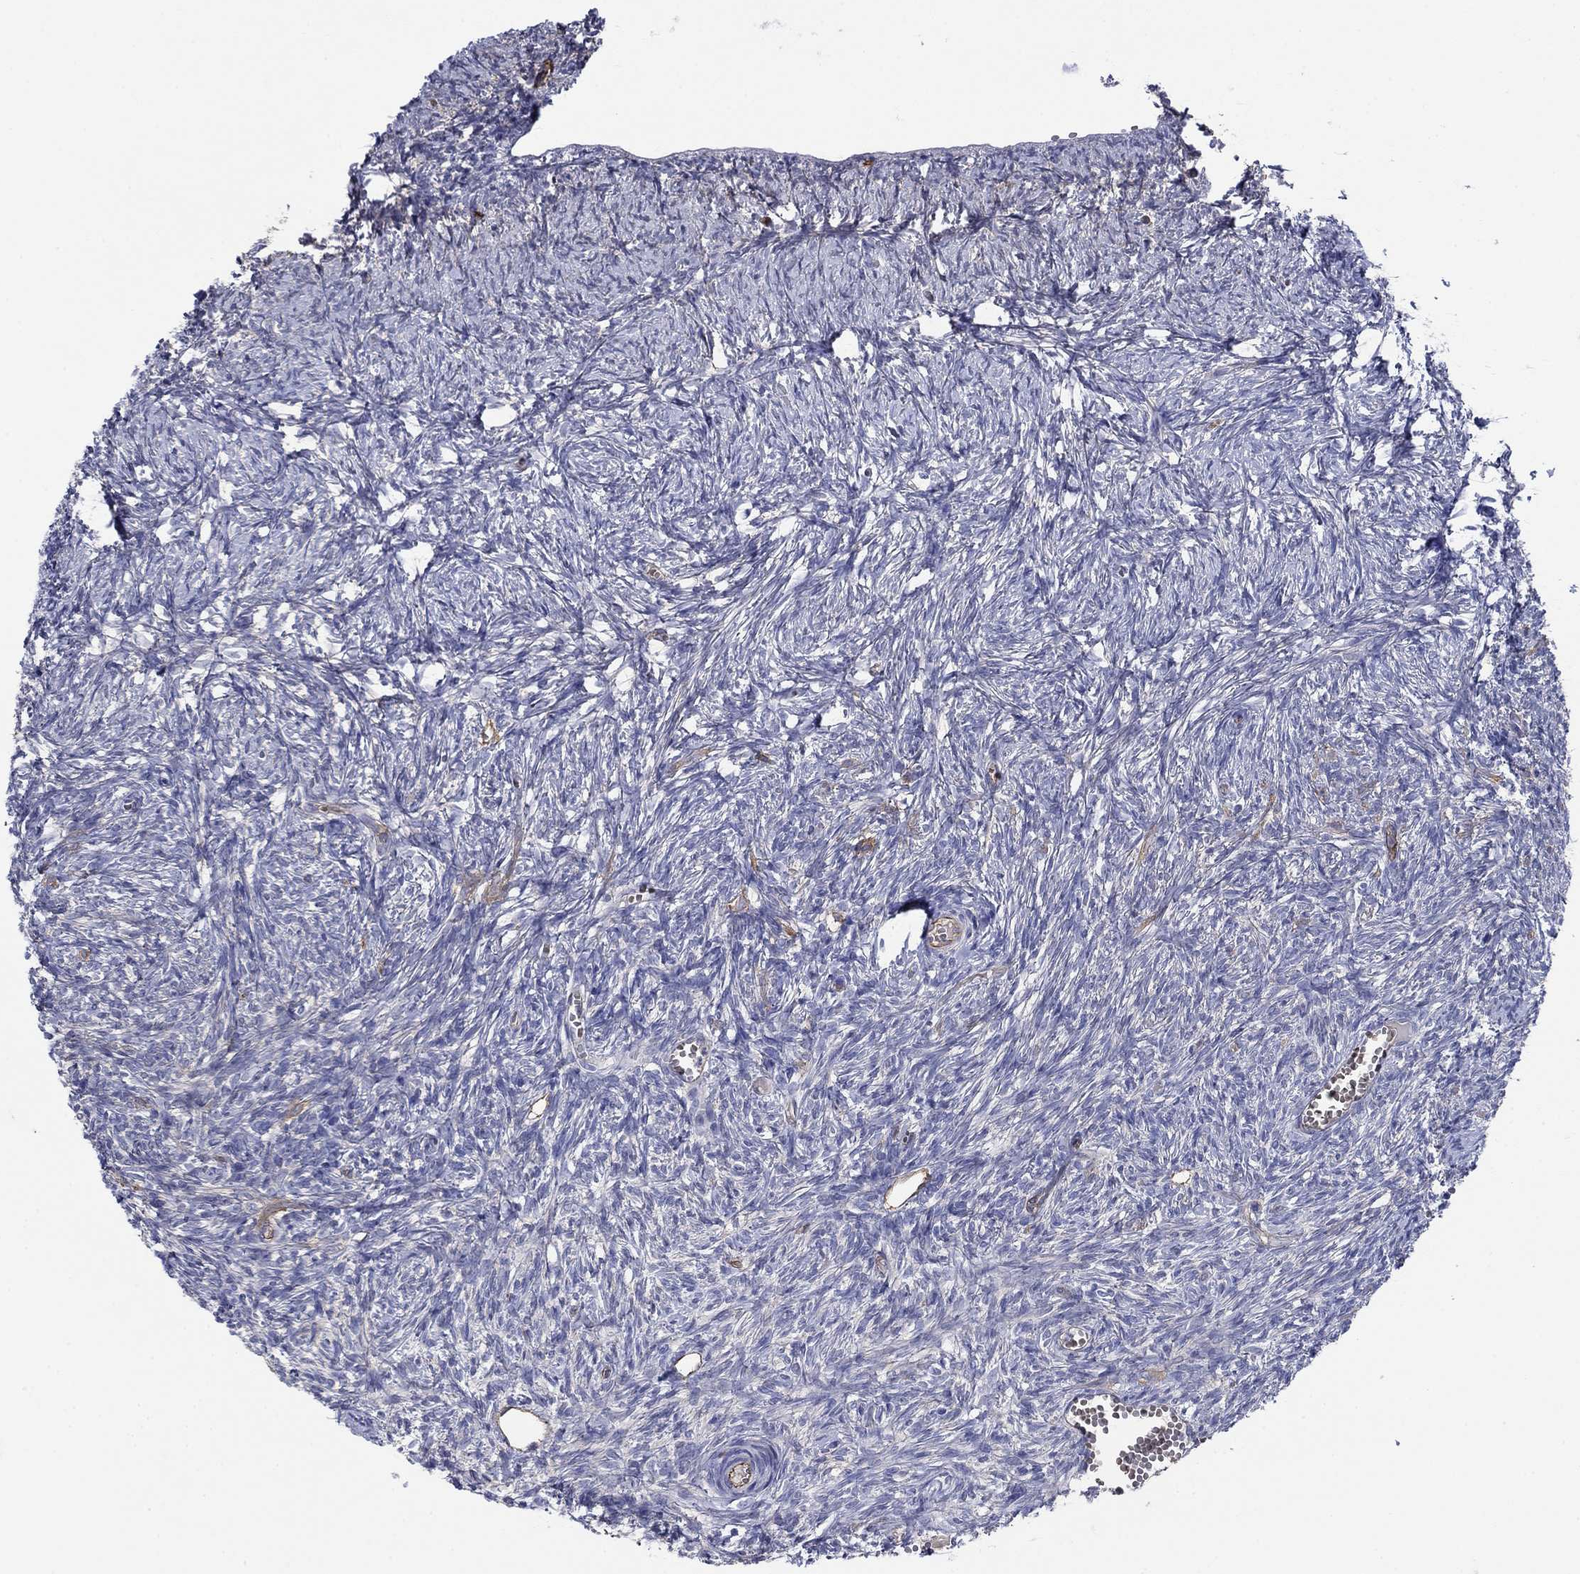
{"staining": {"intensity": "negative", "quantity": "none", "location": "none"}, "tissue": "ovary", "cell_type": "Ovarian stroma cells", "image_type": "normal", "snomed": [{"axis": "morphology", "description": "Normal tissue, NOS"}, {"axis": "topography", "description": "Ovary"}], "caption": "IHC micrograph of unremarkable ovary: human ovary stained with DAB reveals no significant protein staining in ovarian stroma cells. Nuclei are stained in blue.", "gene": "FLNC", "patient": {"sex": "female", "age": 43}}